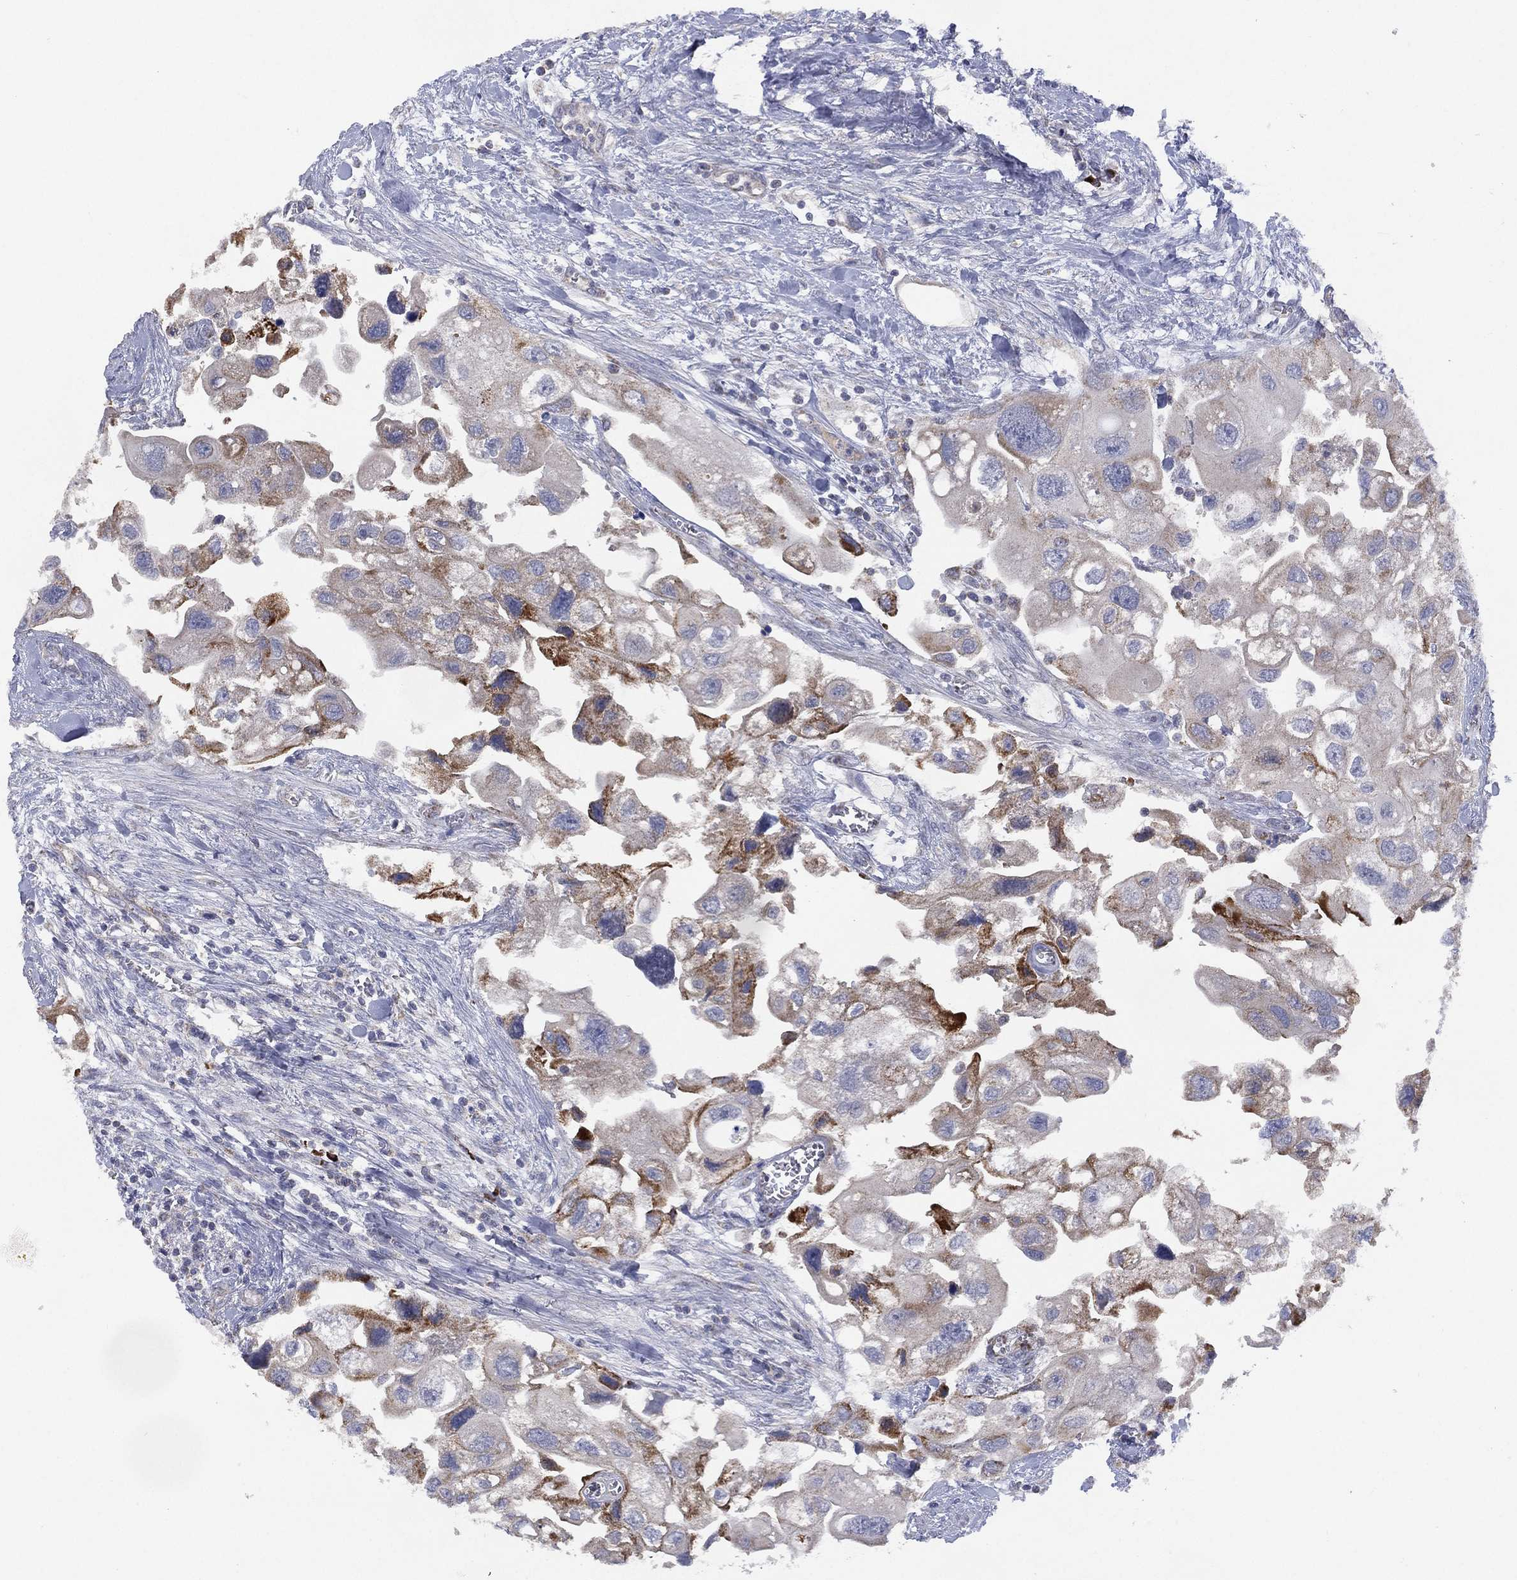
{"staining": {"intensity": "moderate", "quantity": "<25%", "location": "cytoplasmic/membranous"}, "tissue": "urothelial cancer", "cell_type": "Tumor cells", "image_type": "cancer", "snomed": [{"axis": "morphology", "description": "Urothelial carcinoma, High grade"}, {"axis": "topography", "description": "Urinary bladder"}], "caption": "Immunohistochemistry (IHC) histopathology image of neoplastic tissue: human urothelial cancer stained using IHC shows low levels of moderate protein expression localized specifically in the cytoplasmic/membranous of tumor cells, appearing as a cytoplasmic/membranous brown color.", "gene": "PPP2R5A", "patient": {"sex": "male", "age": 59}}